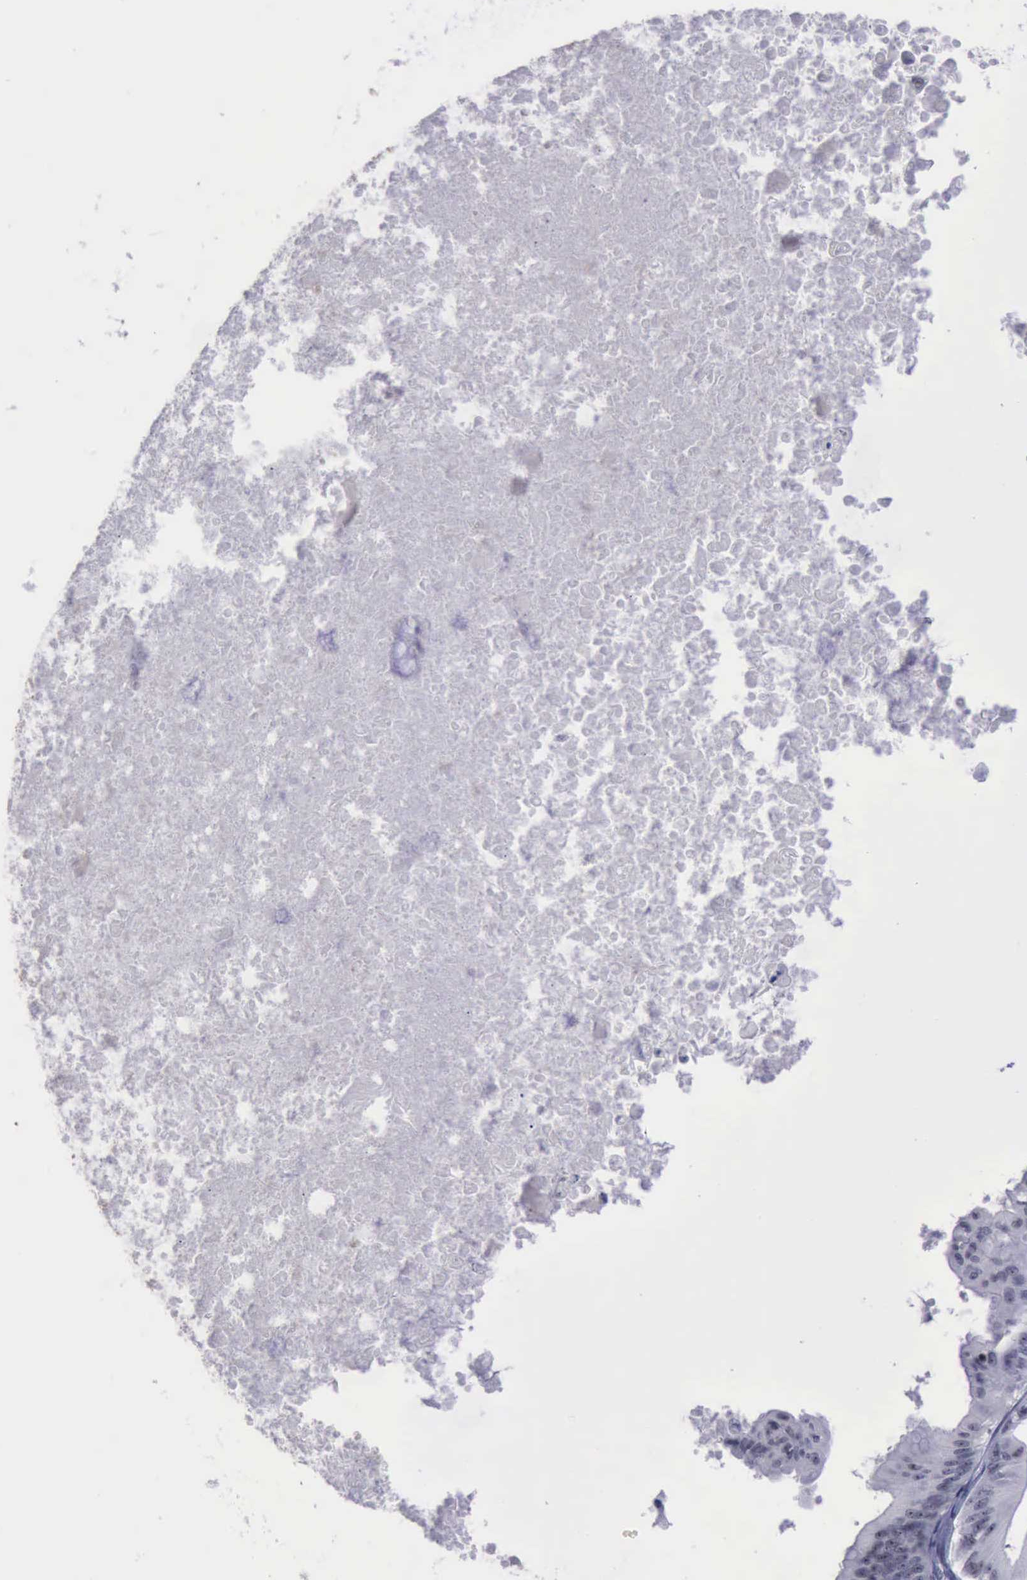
{"staining": {"intensity": "negative", "quantity": "none", "location": "none"}, "tissue": "ovarian cancer", "cell_type": "Tumor cells", "image_type": "cancer", "snomed": [{"axis": "morphology", "description": "Cystadenocarcinoma, mucinous, NOS"}, {"axis": "topography", "description": "Ovary"}], "caption": "Tumor cells show no significant expression in ovarian cancer.", "gene": "YY1", "patient": {"sex": "female", "age": 37}}